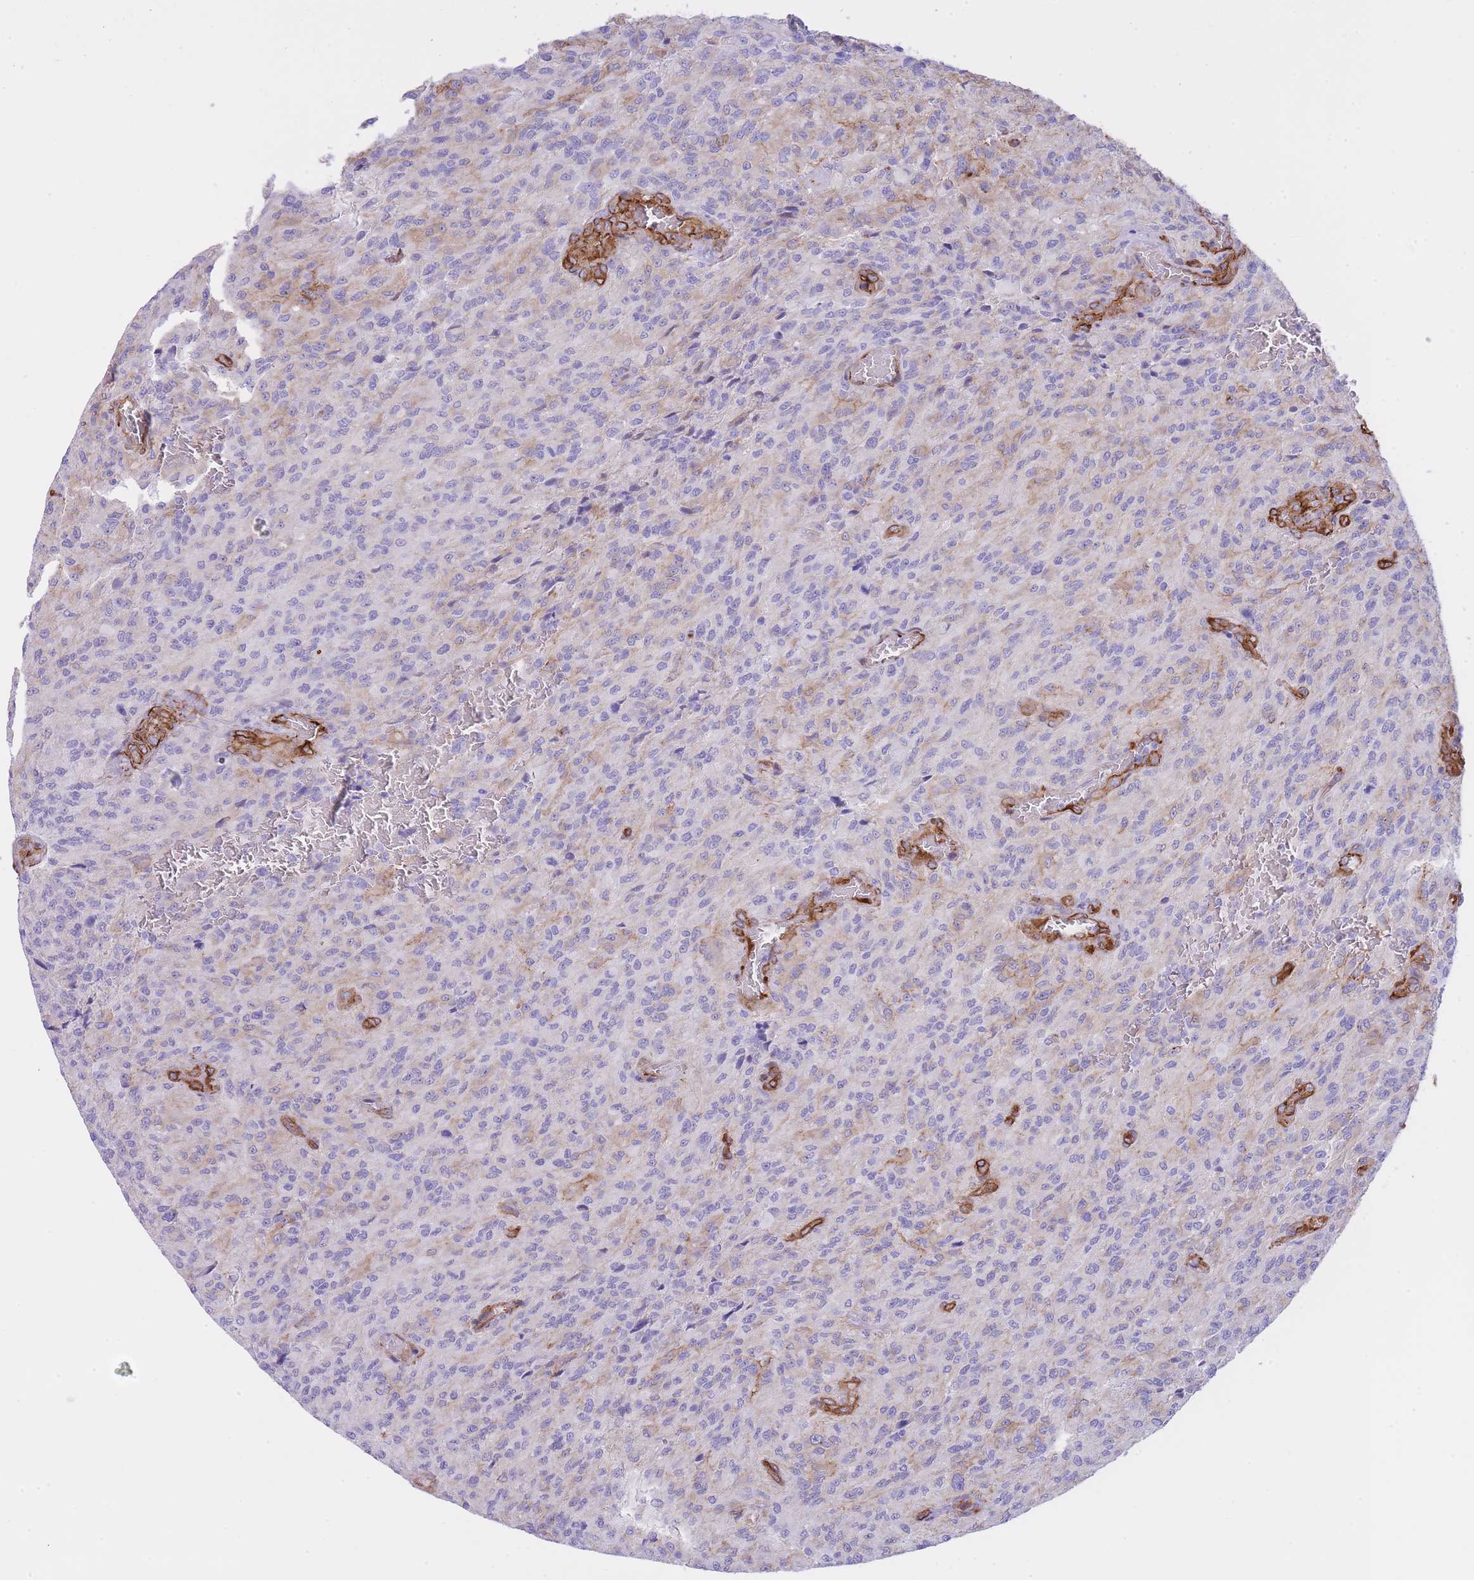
{"staining": {"intensity": "negative", "quantity": "none", "location": "none"}, "tissue": "glioma", "cell_type": "Tumor cells", "image_type": "cancer", "snomed": [{"axis": "morphology", "description": "Normal tissue, NOS"}, {"axis": "morphology", "description": "Glioma, malignant, High grade"}, {"axis": "topography", "description": "Cerebral cortex"}], "caption": "Glioma stained for a protein using immunohistochemistry (IHC) shows no expression tumor cells.", "gene": "CAVIN1", "patient": {"sex": "male", "age": 56}}